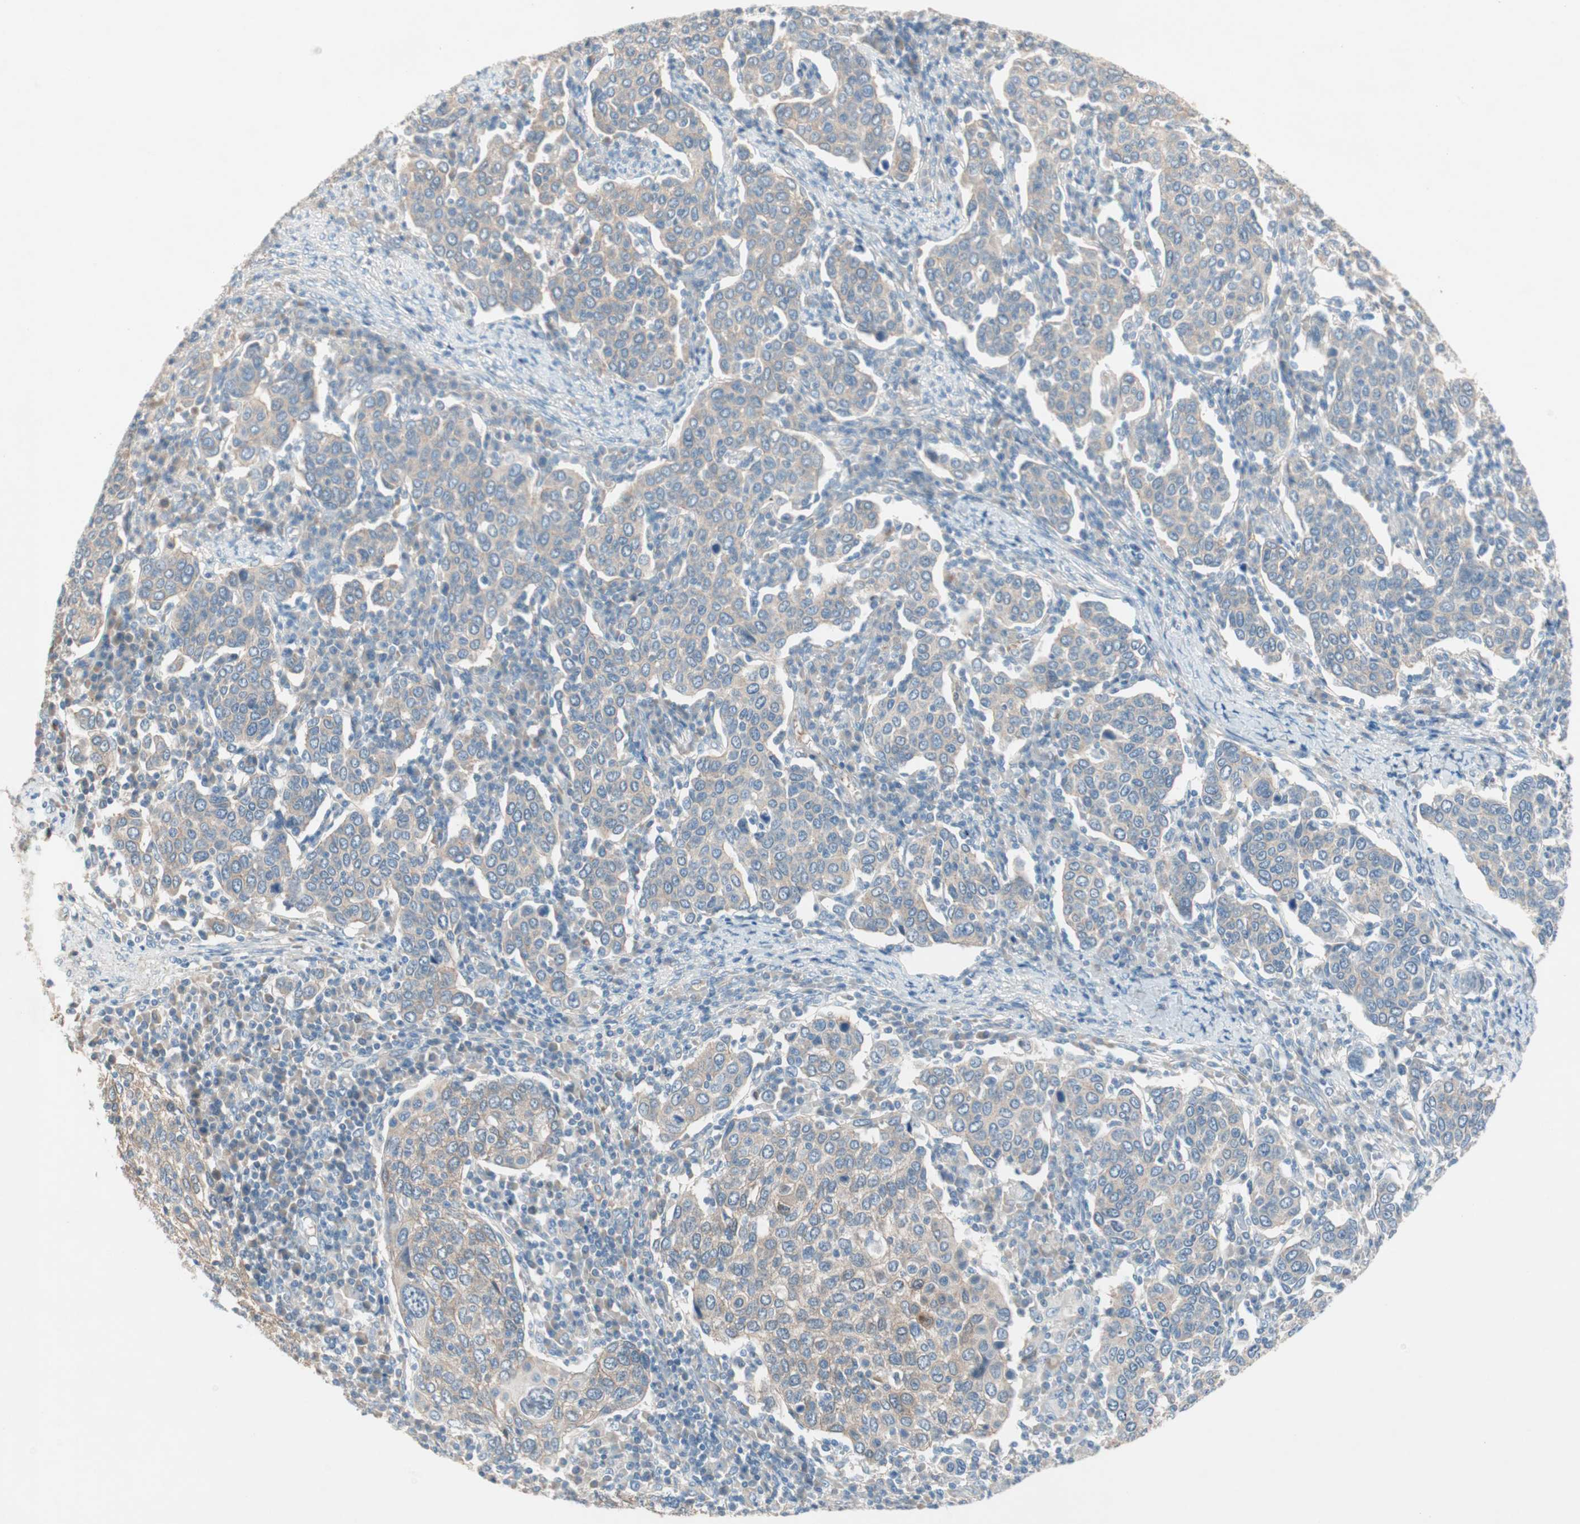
{"staining": {"intensity": "weak", "quantity": "<25%", "location": "cytoplasmic/membranous"}, "tissue": "cervical cancer", "cell_type": "Tumor cells", "image_type": "cancer", "snomed": [{"axis": "morphology", "description": "Squamous cell carcinoma, NOS"}, {"axis": "topography", "description": "Cervix"}], "caption": "Tumor cells are negative for brown protein staining in cervical cancer. (DAB immunohistochemistry (IHC), high magnification).", "gene": "GLUL", "patient": {"sex": "female", "age": 40}}